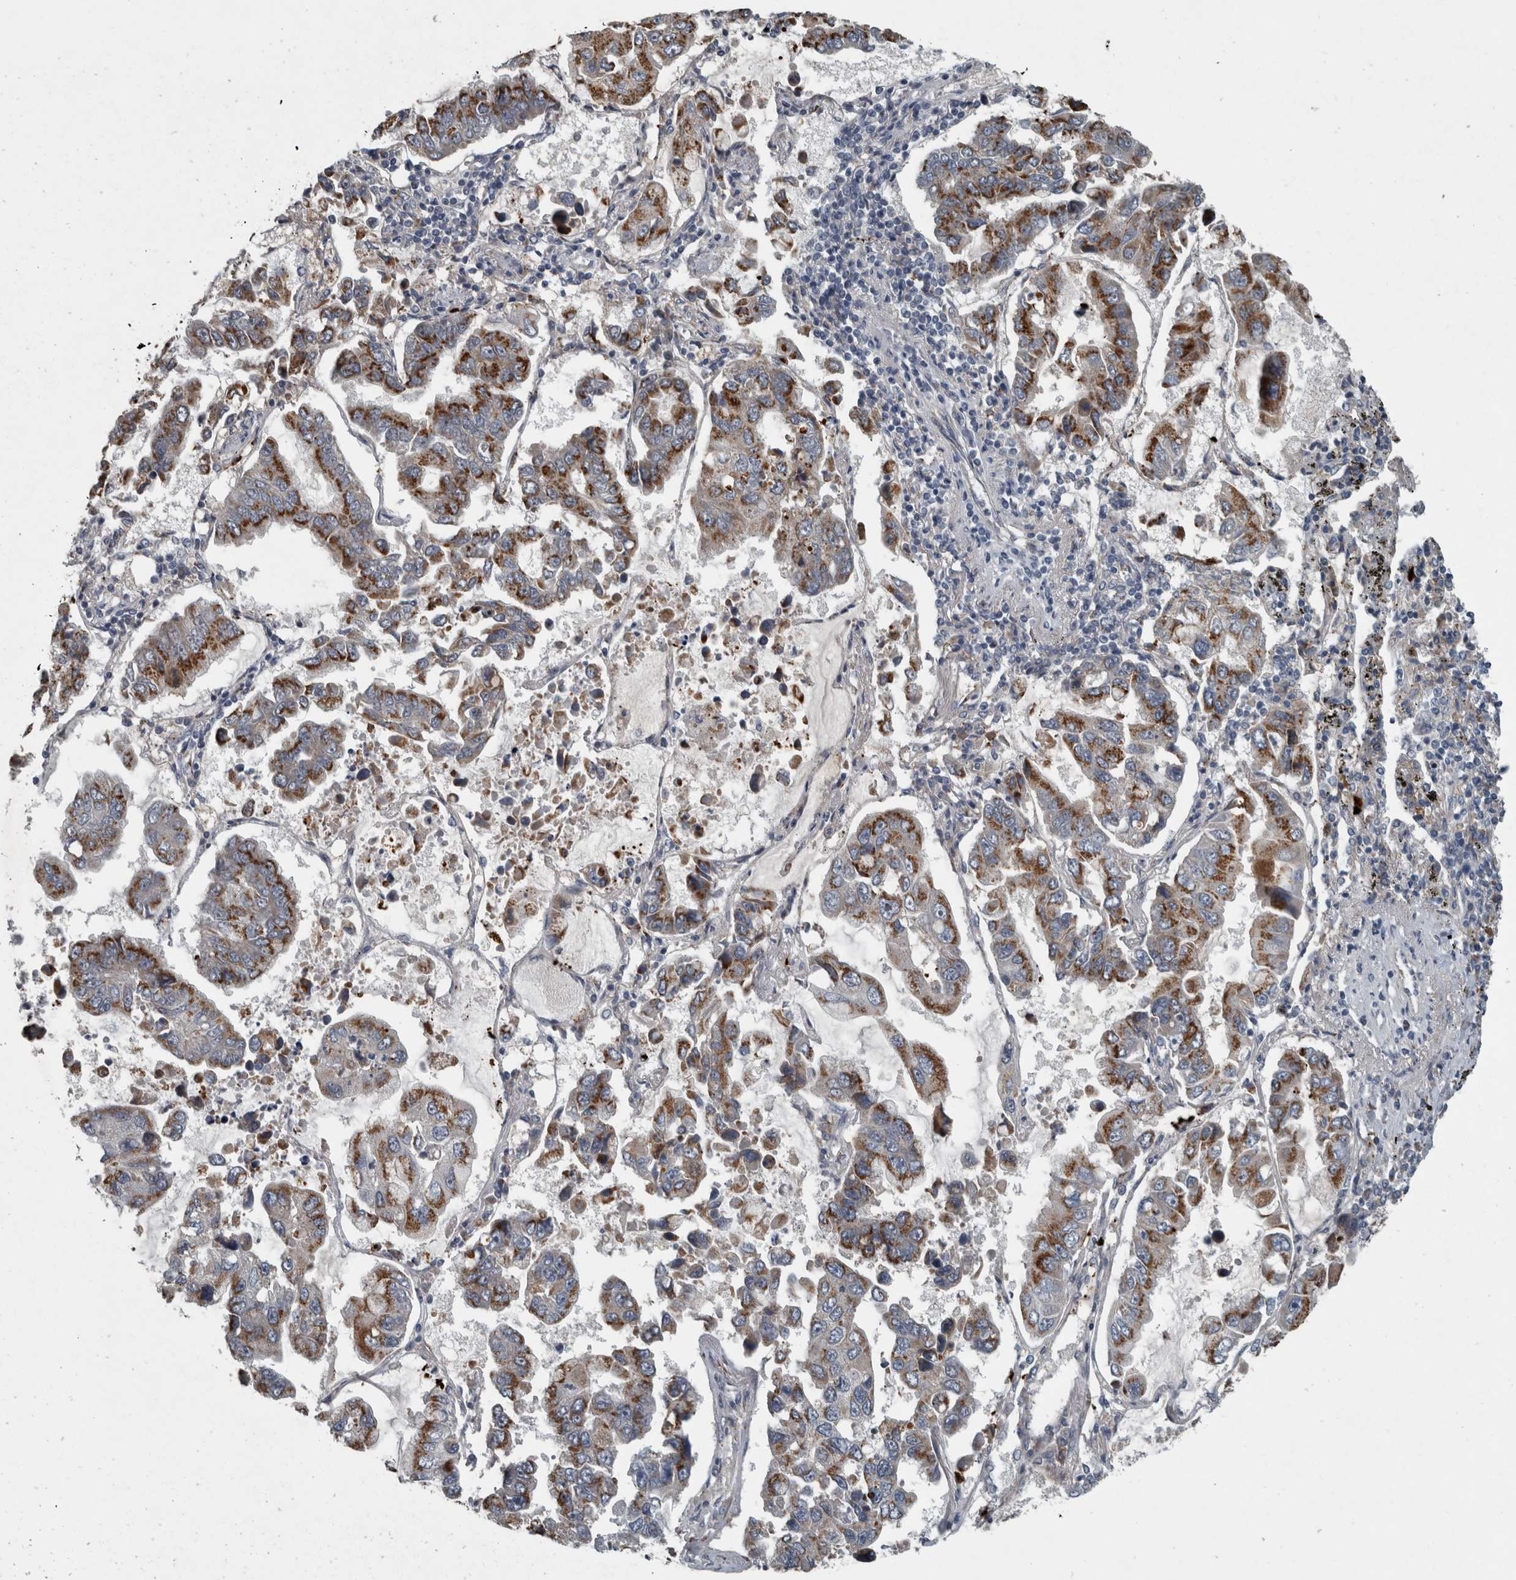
{"staining": {"intensity": "strong", "quantity": ">75%", "location": "cytoplasmic/membranous"}, "tissue": "lung cancer", "cell_type": "Tumor cells", "image_type": "cancer", "snomed": [{"axis": "morphology", "description": "Adenocarcinoma, NOS"}, {"axis": "topography", "description": "Lung"}], "caption": "Protein staining reveals strong cytoplasmic/membranous staining in approximately >75% of tumor cells in lung cancer (adenocarcinoma). The protein of interest is shown in brown color, while the nuclei are stained blue.", "gene": "ZNF345", "patient": {"sex": "male", "age": 64}}